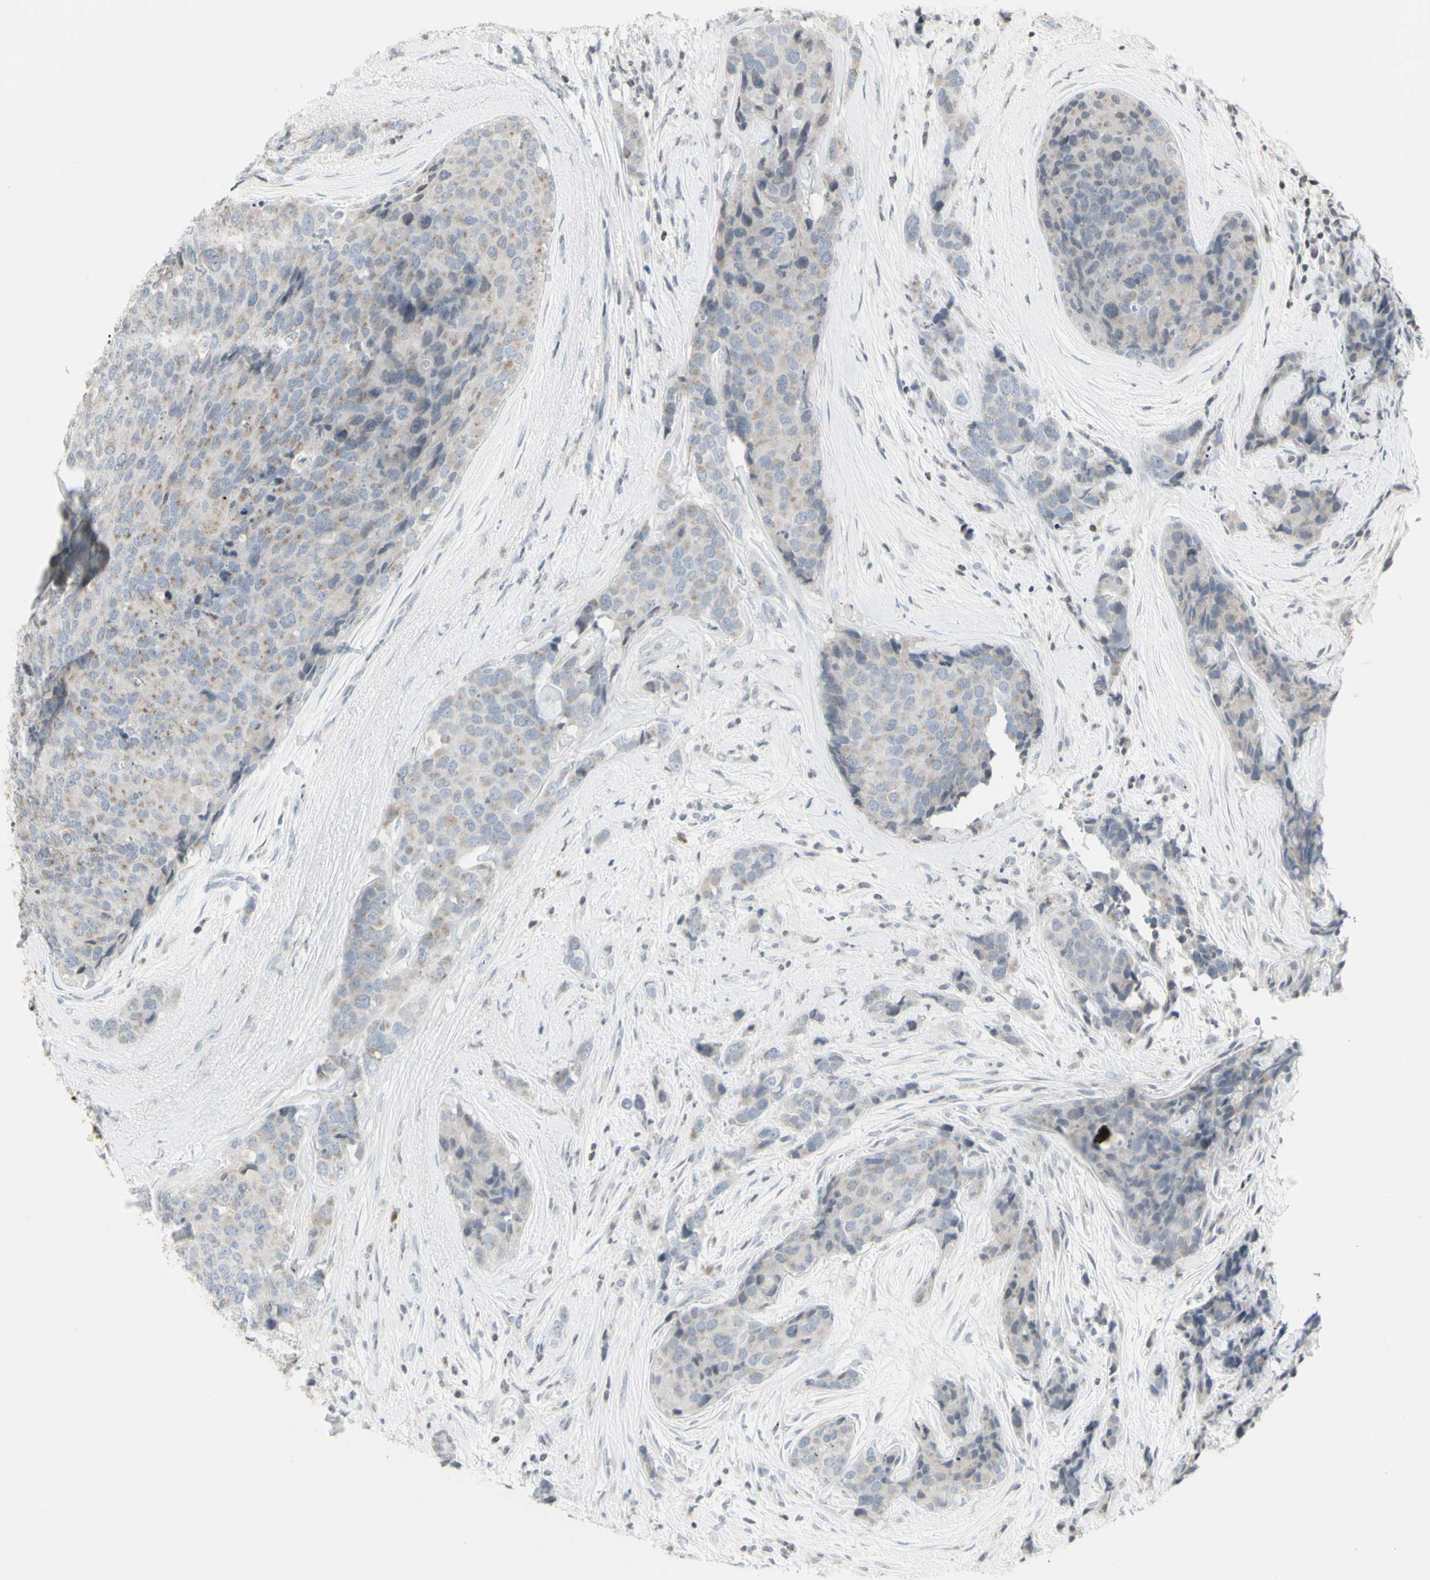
{"staining": {"intensity": "weak", "quantity": "<25%", "location": "cytoplasmic/membranous"}, "tissue": "breast cancer", "cell_type": "Tumor cells", "image_type": "cancer", "snomed": [{"axis": "morphology", "description": "Lobular carcinoma"}, {"axis": "topography", "description": "Breast"}], "caption": "Immunohistochemical staining of breast lobular carcinoma exhibits no significant staining in tumor cells.", "gene": "MUC5AC", "patient": {"sex": "female", "age": 59}}